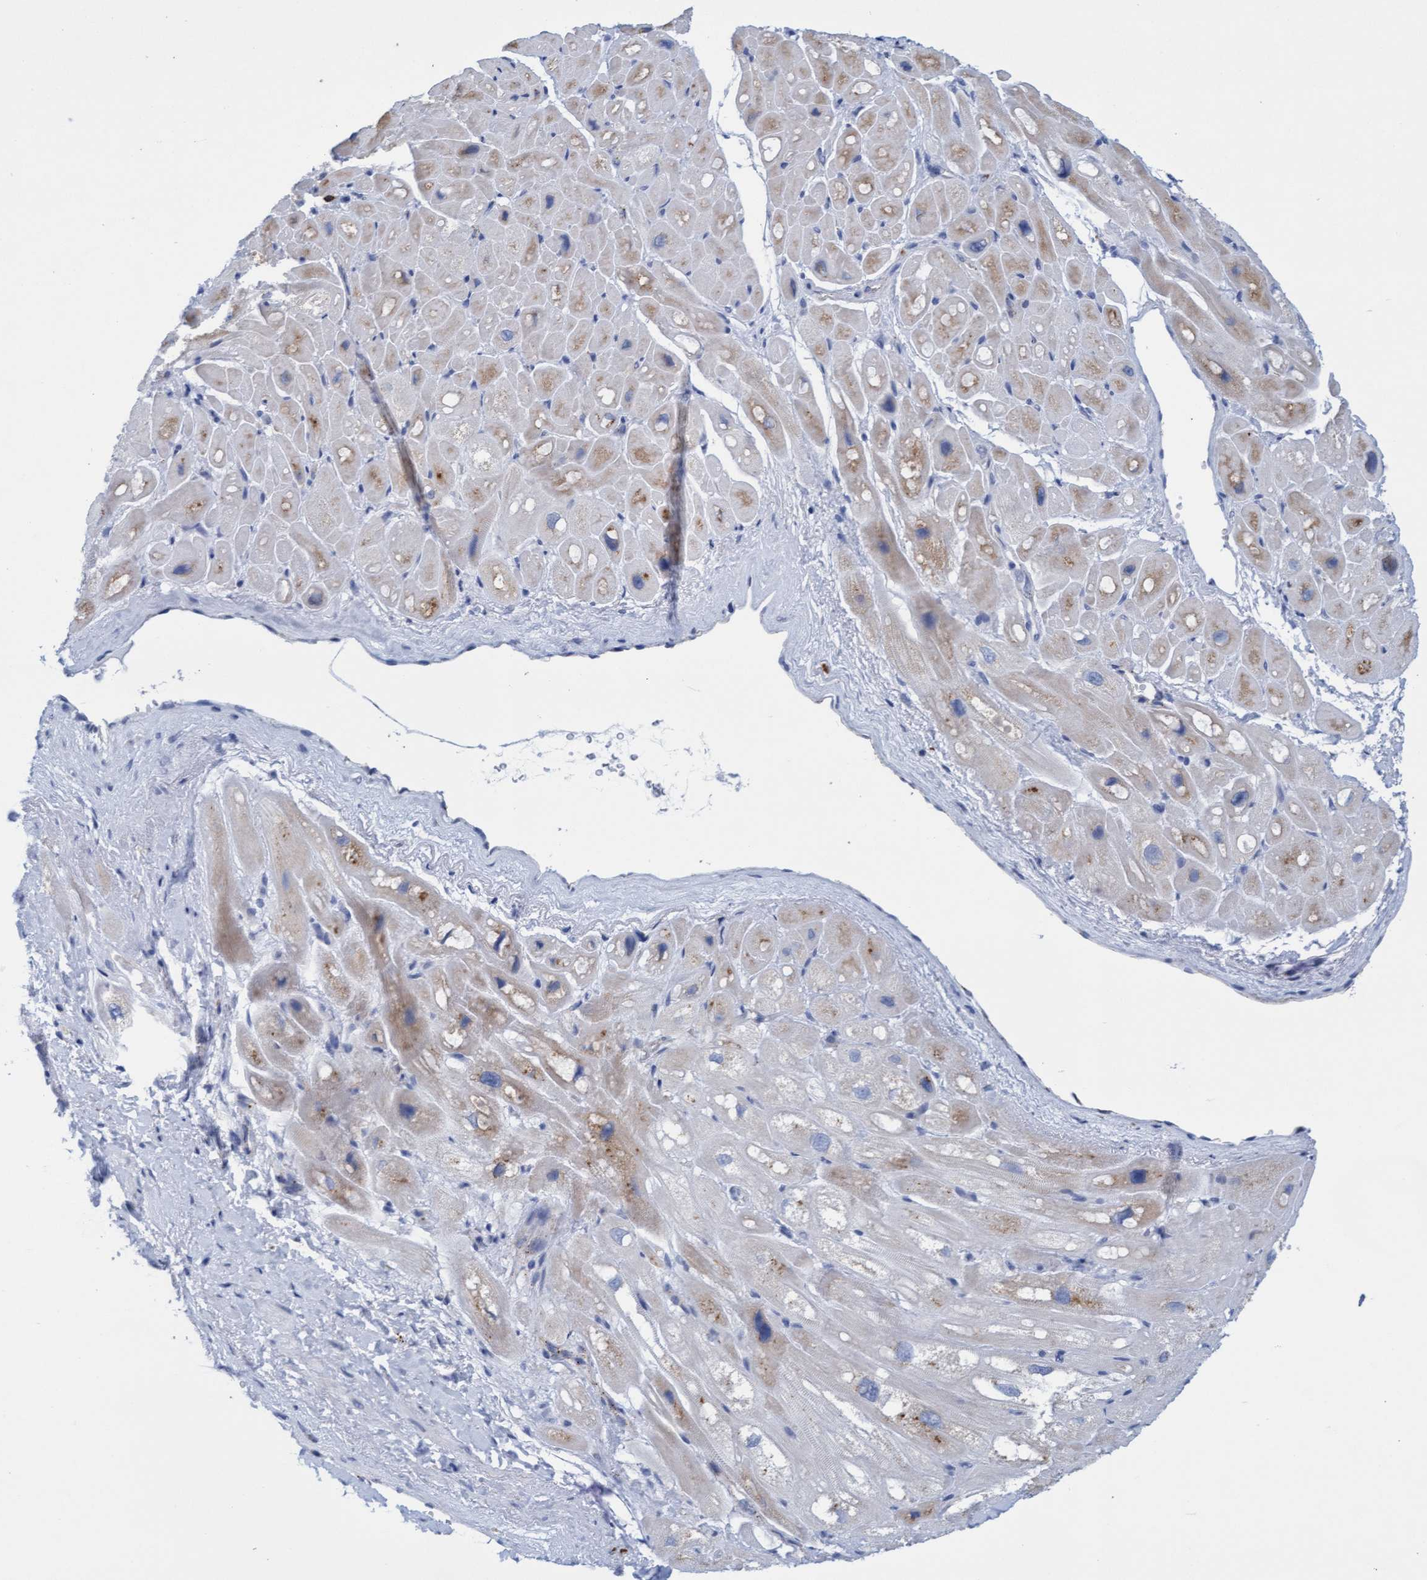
{"staining": {"intensity": "weak", "quantity": "25%-75%", "location": "cytoplasmic/membranous"}, "tissue": "heart muscle", "cell_type": "Cardiomyocytes", "image_type": "normal", "snomed": [{"axis": "morphology", "description": "Normal tissue, NOS"}, {"axis": "topography", "description": "Heart"}], "caption": "Protein staining of unremarkable heart muscle exhibits weak cytoplasmic/membranous positivity in about 25%-75% of cardiomyocytes.", "gene": "SGSH", "patient": {"sex": "male", "age": 49}}